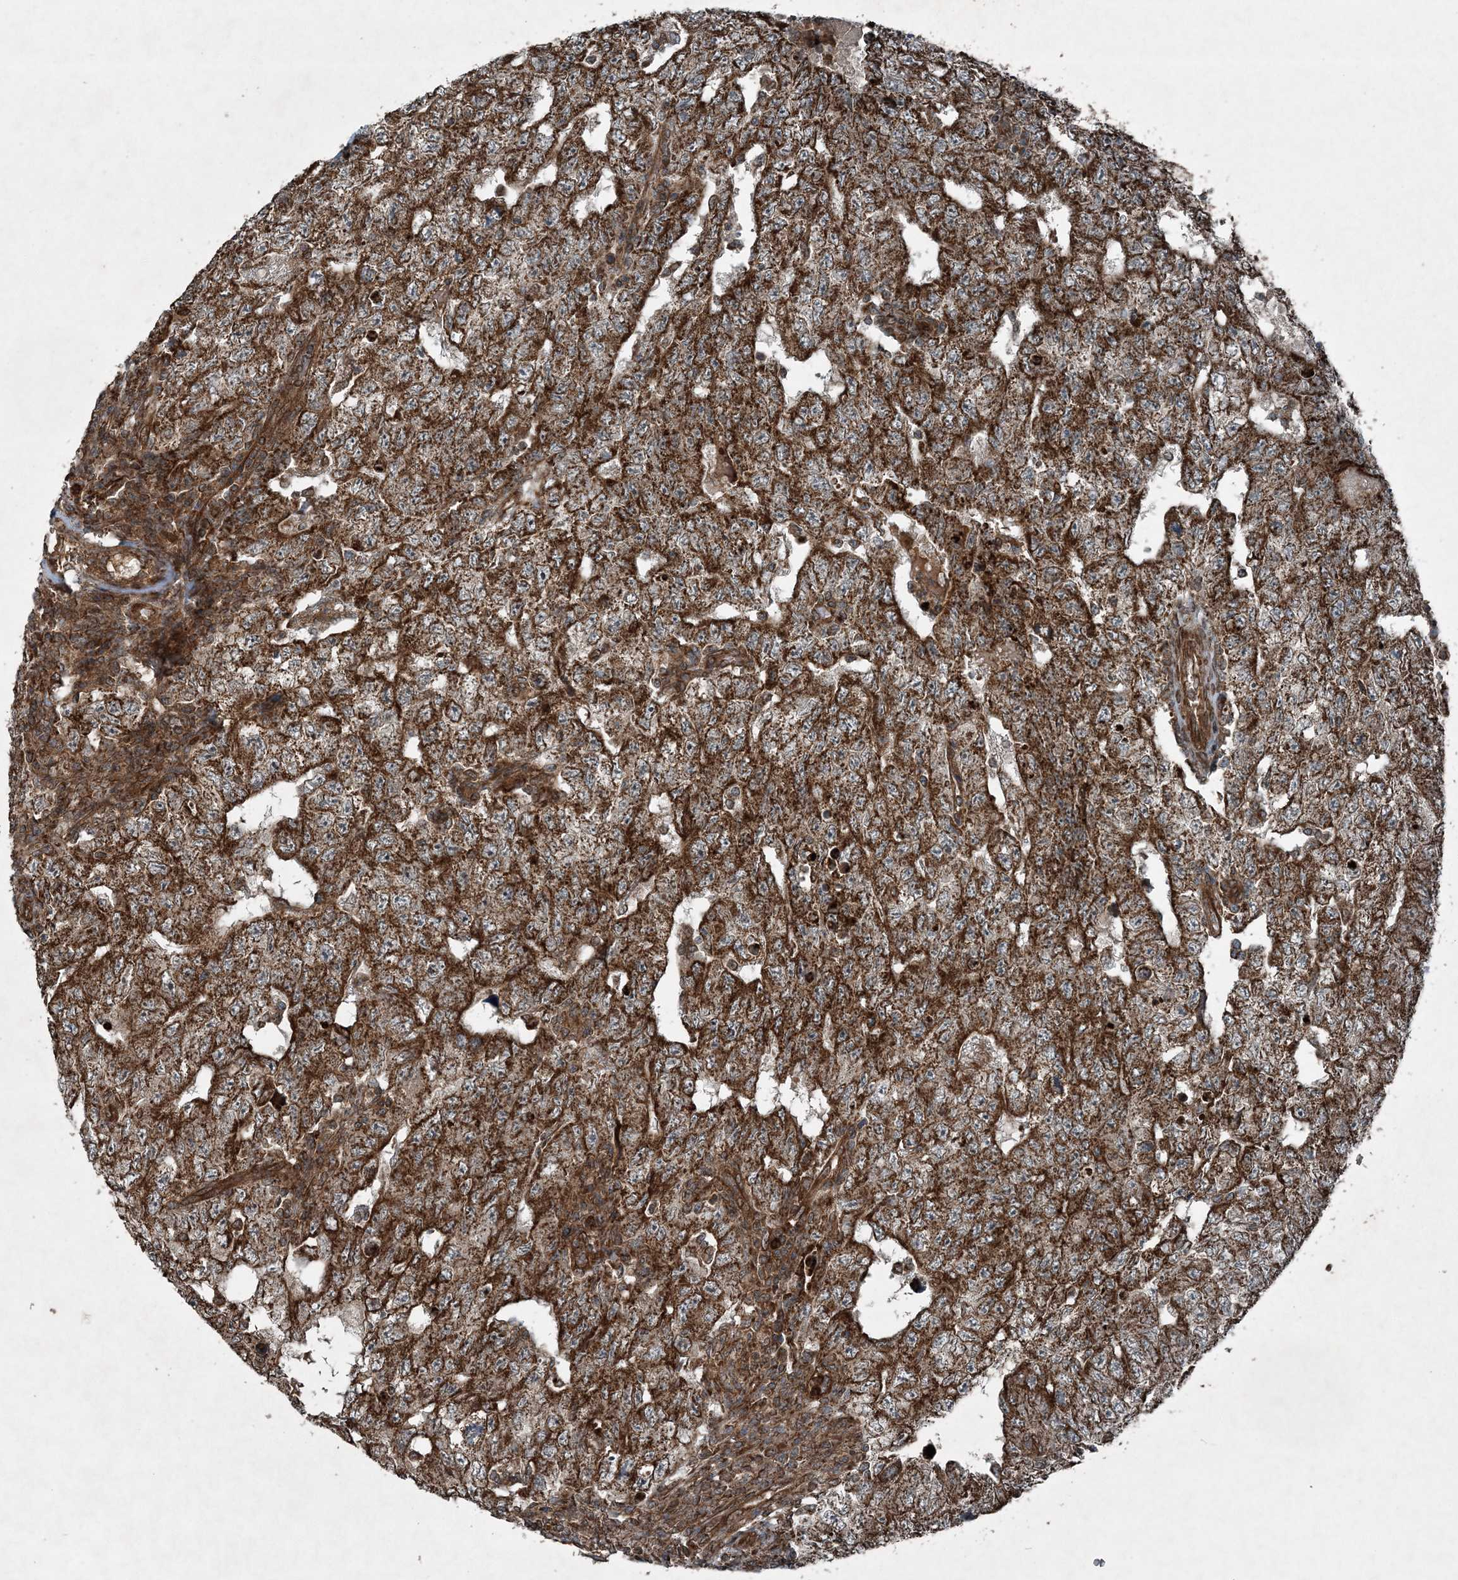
{"staining": {"intensity": "strong", "quantity": ">75%", "location": "cytoplasmic/membranous"}, "tissue": "testis cancer", "cell_type": "Tumor cells", "image_type": "cancer", "snomed": [{"axis": "morphology", "description": "Carcinoma, Embryonal, NOS"}, {"axis": "topography", "description": "Testis"}], "caption": "Embryonal carcinoma (testis) was stained to show a protein in brown. There is high levels of strong cytoplasmic/membranous positivity in about >75% of tumor cells. The staining is performed using DAB (3,3'-diaminobenzidine) brown chromogen to label protein expression. The nuclei are counter-stained blue using hematoxylin.", "gene": "COPS7B", "patient": {"sex": "male", "age": 26}}